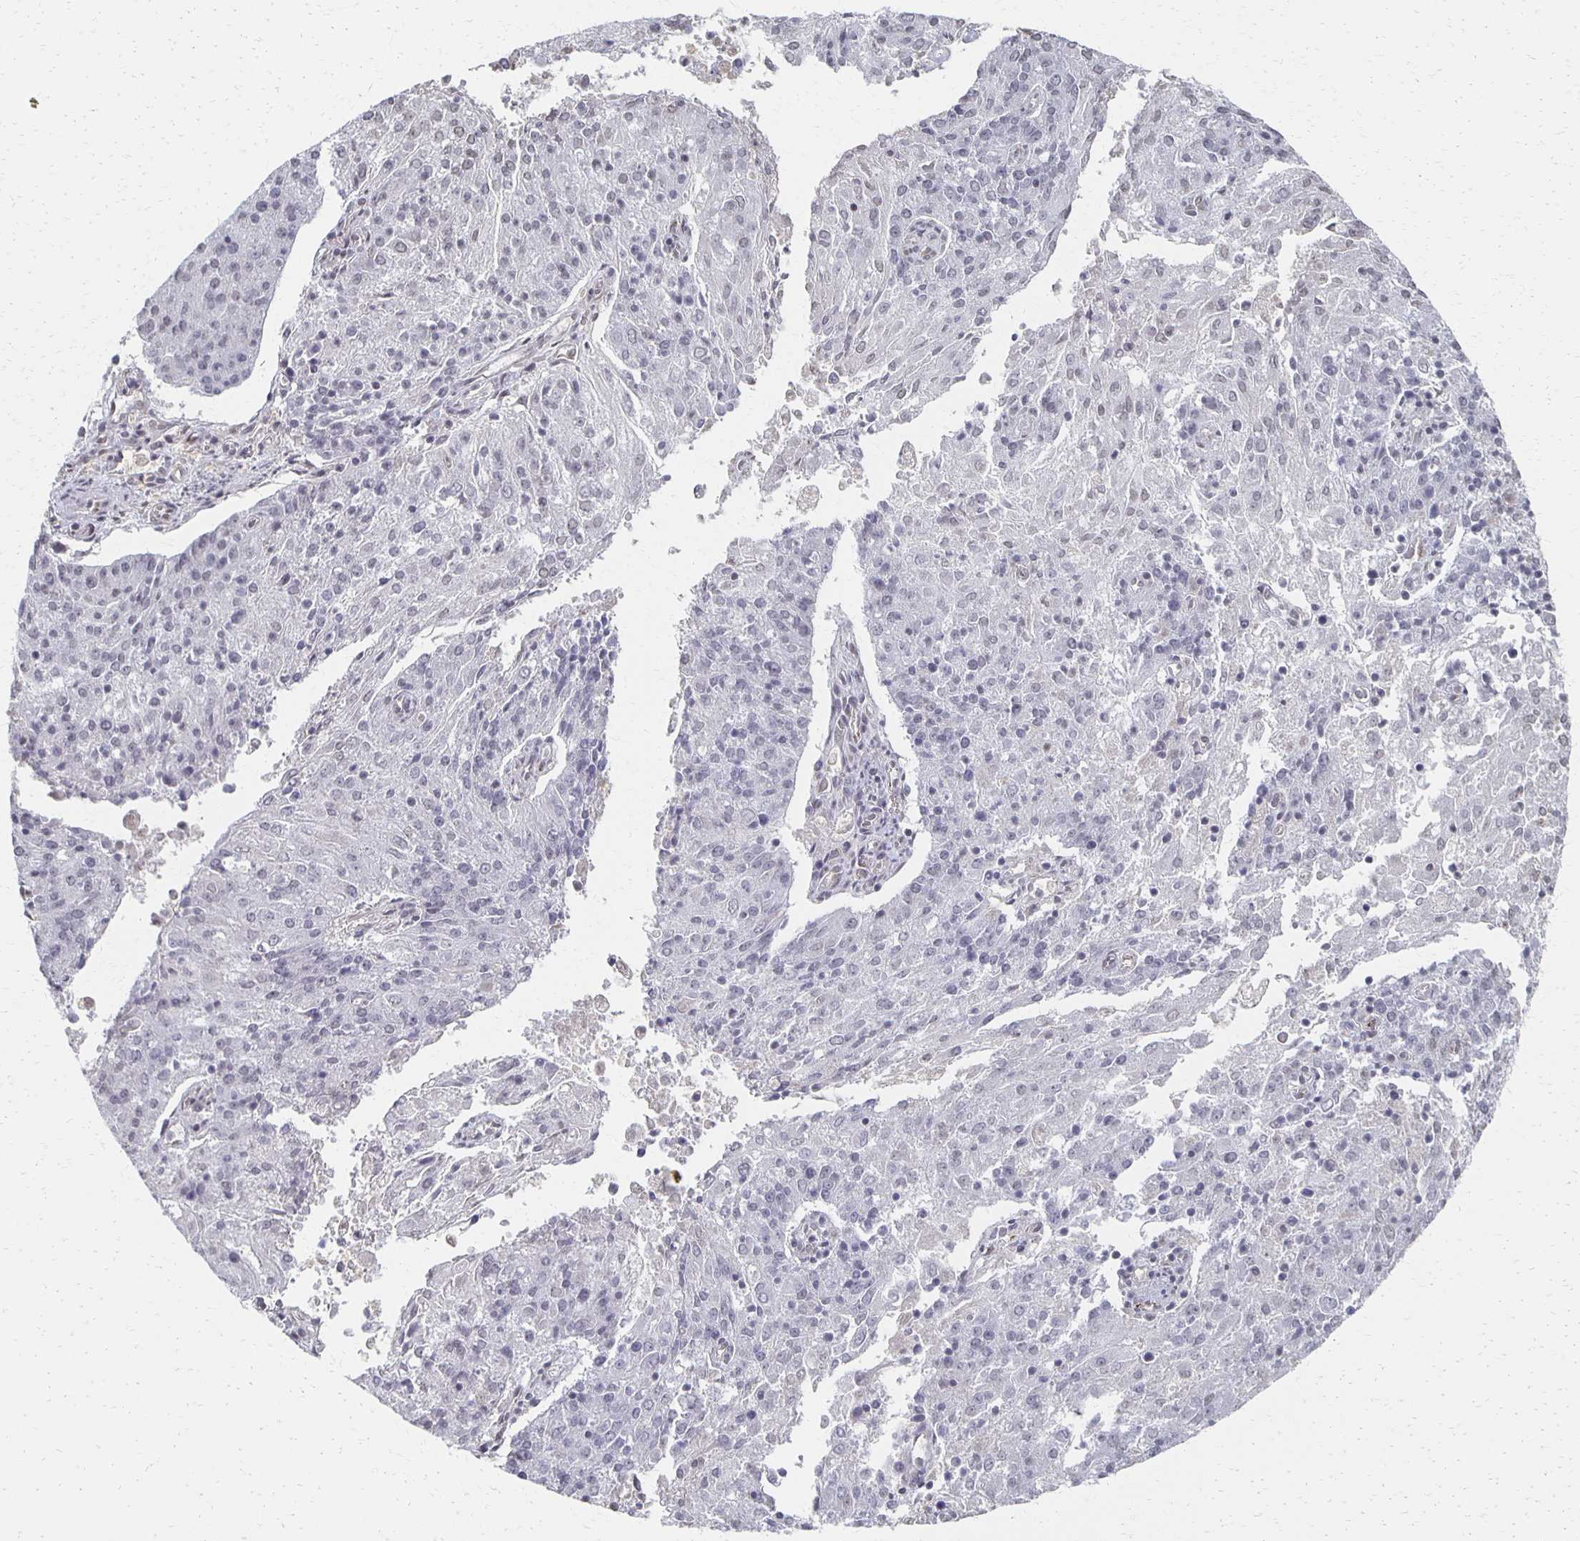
{"staining": {"intensity": "negative", "quantity": "none", "location": "none"}, "tissue": "endometrial cancer", "cell_type": "Tumor cells", "image_type": "cancer", "snomed": [{"axis": "morphology", "description": "Adenocarcinoma, NOS"}, {"axis": "topography", "description": "Endometrium"}], "caption": "Image shows no significant protein positivity in tumor cells of endometrial cancer (adenocarcinoma). (DAB (3,3'-diaminobenzidine) immunohistochemistry, high magnification).", "gene": "DAB1", "patient": {"sex": "female", "age": 82}}